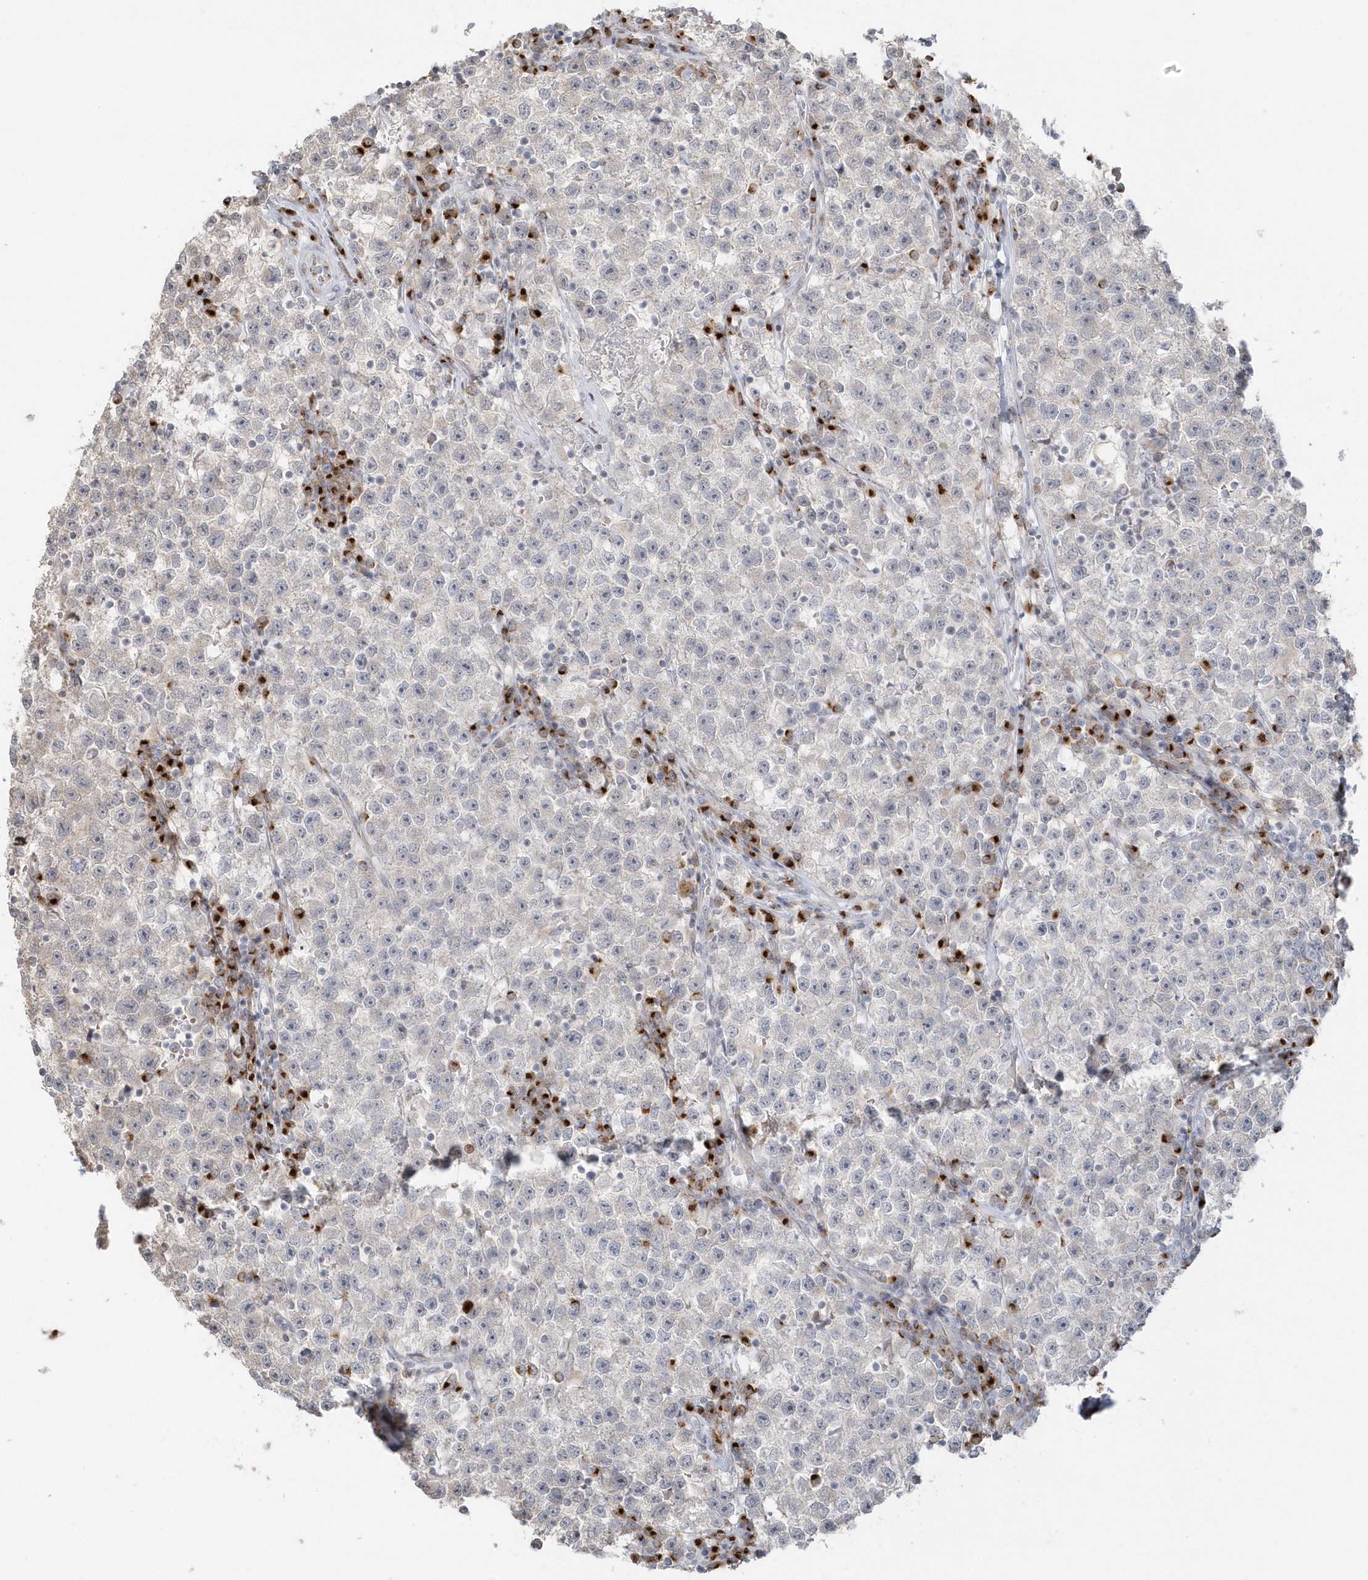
{"staining": {"intensity": "negative", "quantity": "none", "location": "none"}, "tissue": "testis cancer", "cell_type": "Tumor cells", "image_type": "cancer", "snomed": [{"axis": "morphology", "description": "Seminoma, NOS"}, {"axis": "topography", "description": "Testis"}], "caption": "The histopathology image displays no staining of tumor cells in testis cancer (seminoma).", "gene": "DHFR", "patient": {"sex": "male", "age": 22}}